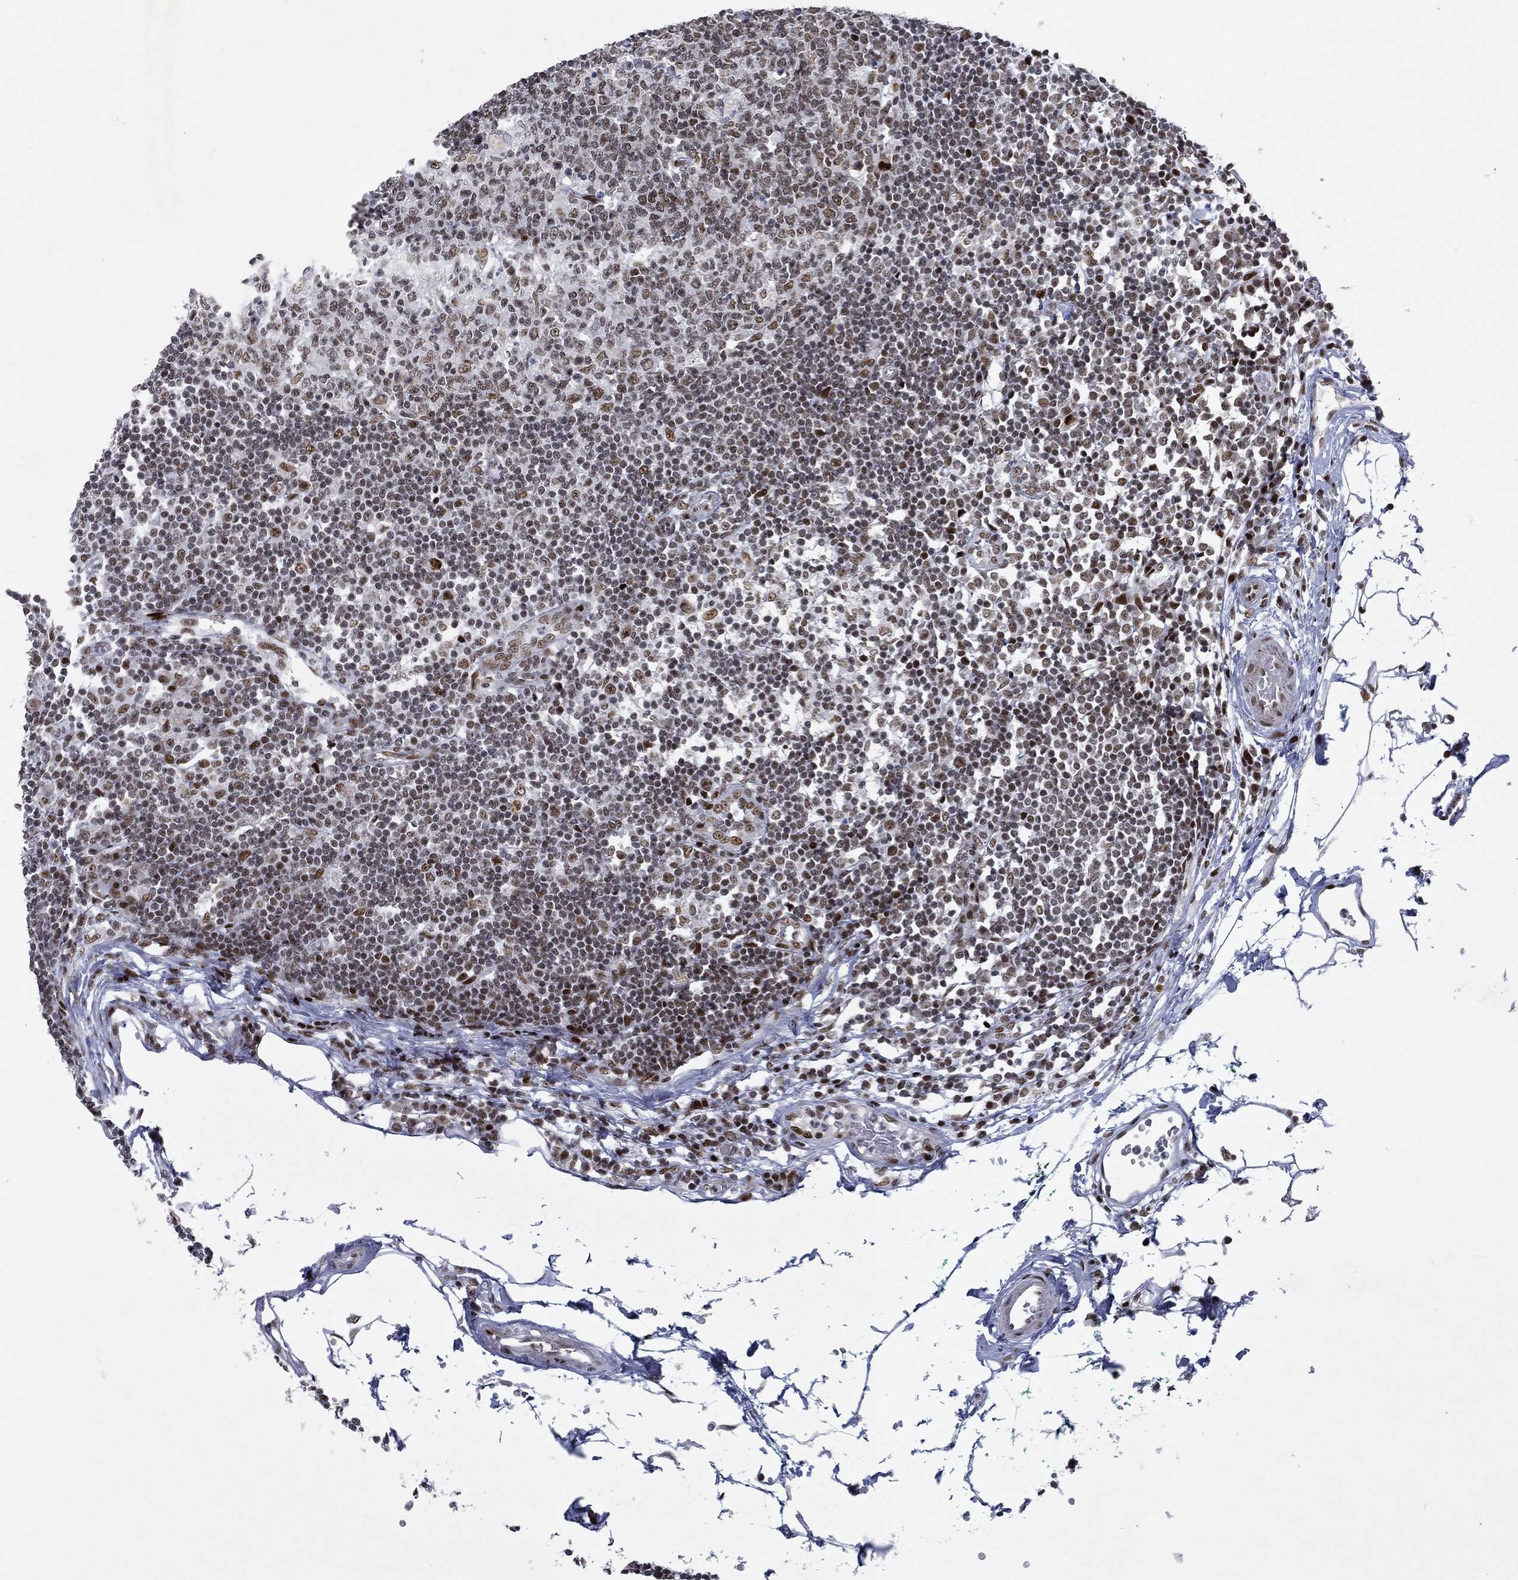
{"staining": {"intensity": "strong", "quantity": "<25%", "location": "nuclear"}, "tissue": "lymph node", "cell_type": "Germinal center cells", "image_type": "normal", "snomed": [{"axis": "morphology", "description": "Normal tissue, NOS"}, {"axis": "topography", "description": "Lymph node"}, {"axis": "topography", "description": "Salivary gland"}], "caption": "Unremarkable lymph node displays strong nuclear staining in approximately <25% of germinal center cells, visualized by immunohistochemistry. The protein of interest is stained brown, and the nuclei are stained in blue (DAB IHC with brightfield microscopy, high magnification).", "gene": "RTF1", "patient": {"sex": "male", "age": 83}}